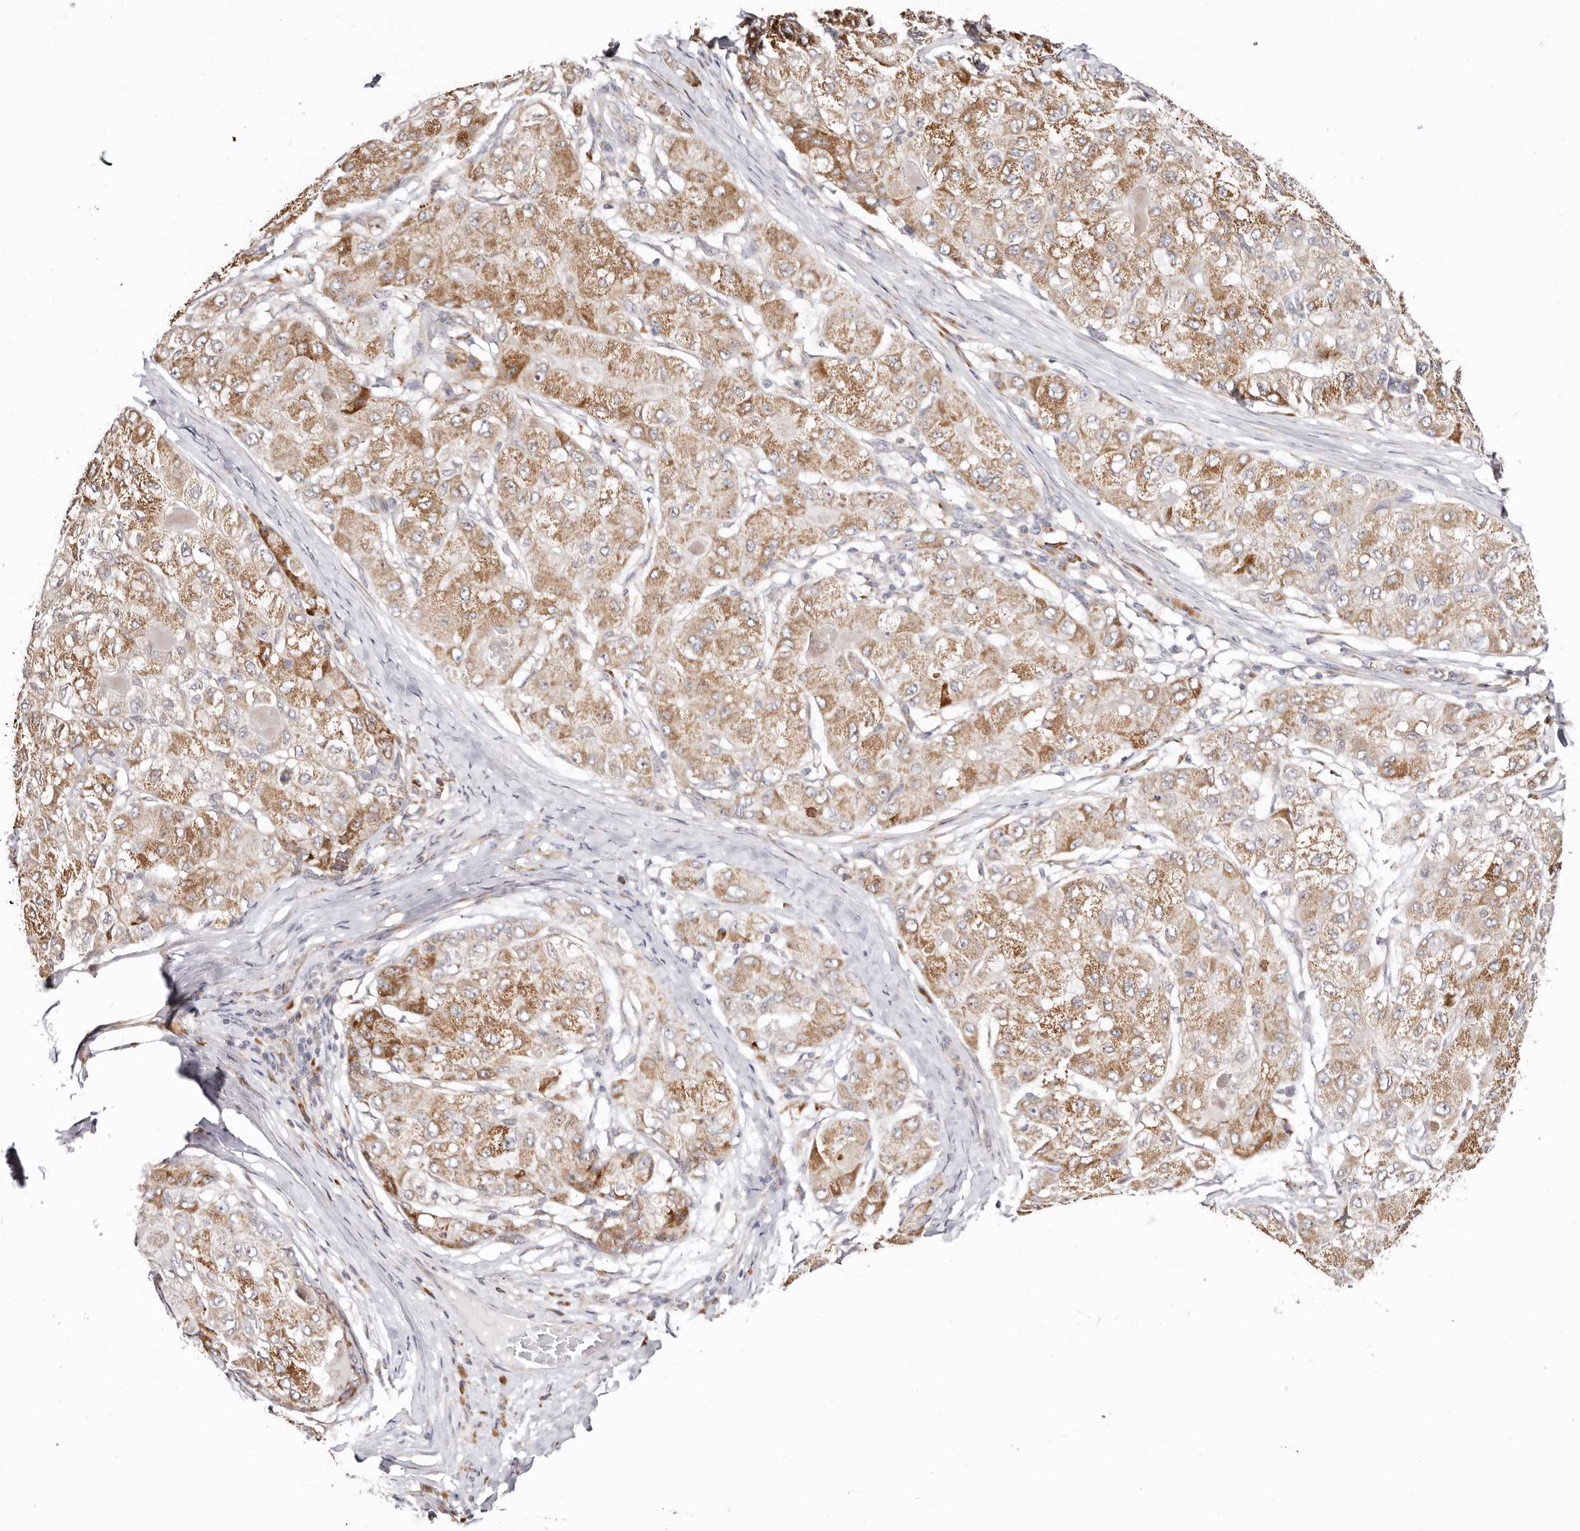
{"staining": {"intensity": "moderate", "quantity": ">75%", "location": "cytoplasmic/membranous"}, "tissue": "liver cancer", "cell_type": "Tumor cells", "image_type": "cancer", "snomed": [{"axis": "morphology", "description": "Carcinoma, Hepatocellular, NOS"}, {"axis": "topography", "description": "Liver"}], "caption": "Immunohistochemistry (IHC) micrograph of neoplastic tissue: liver hepatocellular carcinoma stained using immunohistochemistry (IHC) exhibits medium levels of moderate protein expression localized specifically in the cytoplasmic/membranous of tumor cells, appearing as a cytoplasmic/membranous brown color.", "gene": "BCL2L15", "patient": {"sex": "male", "age": 80}}